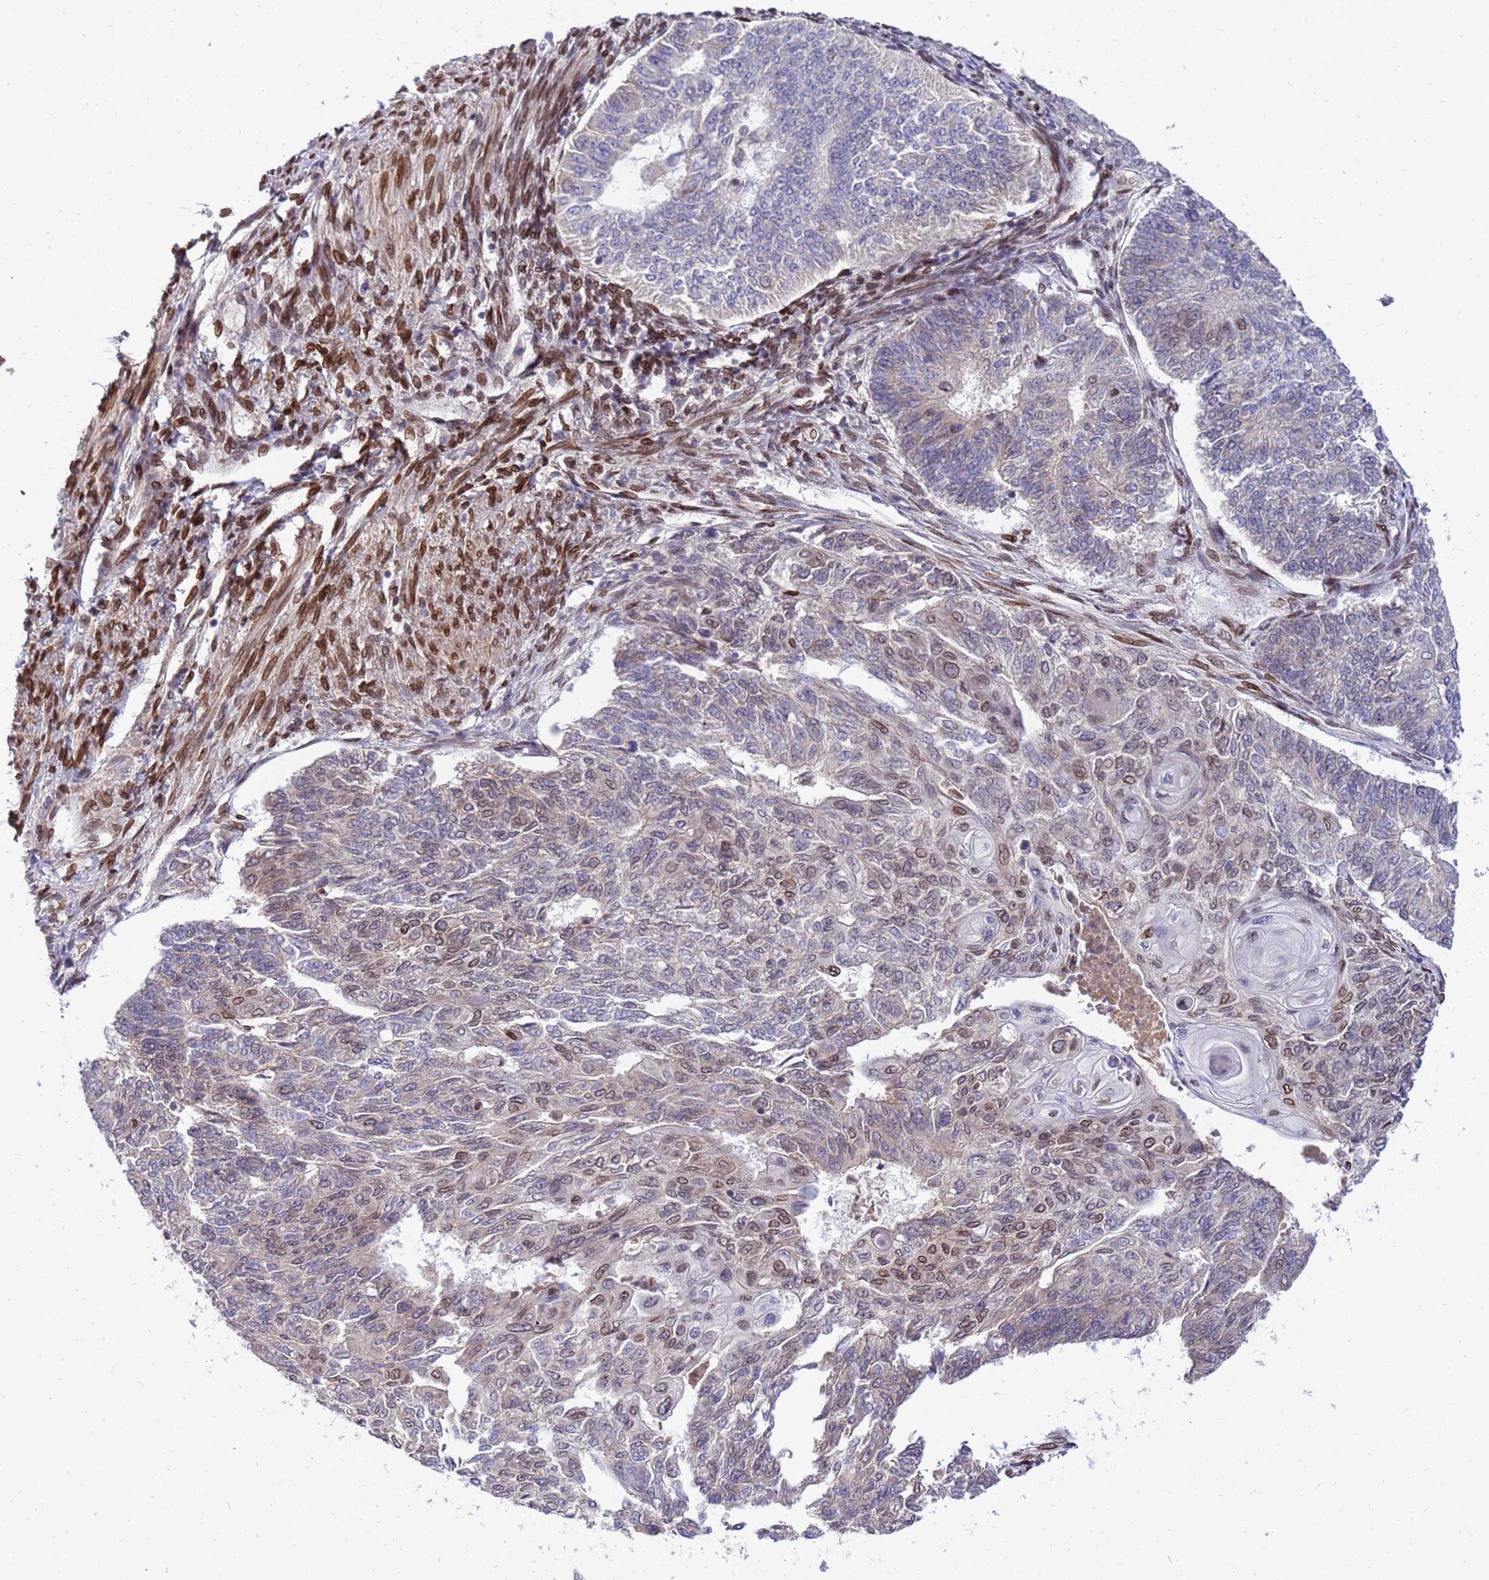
{"staining": {"intensity": "moderate", "quantity": "<25%", "location": "cytoplasmic/membranous,nuclear"}, "tissue": "endometrial cancer", "cell_type": "Tumor cells", "image_type": "cancer", "snomed": [{"axis": "morphology", "description": "Adenocarcinoma, NOS"}, {"axis": "topography", "description": "Endometrium"}], "caption": "Protein staining of endometrial cancer (adenocarcinoma) tissue shows moderate cytoplasmic/membranous and nuclear expression in about <25% of tumor cells.", "gene": "GPR135", "patient": {"sex": "female", "age": 32}}